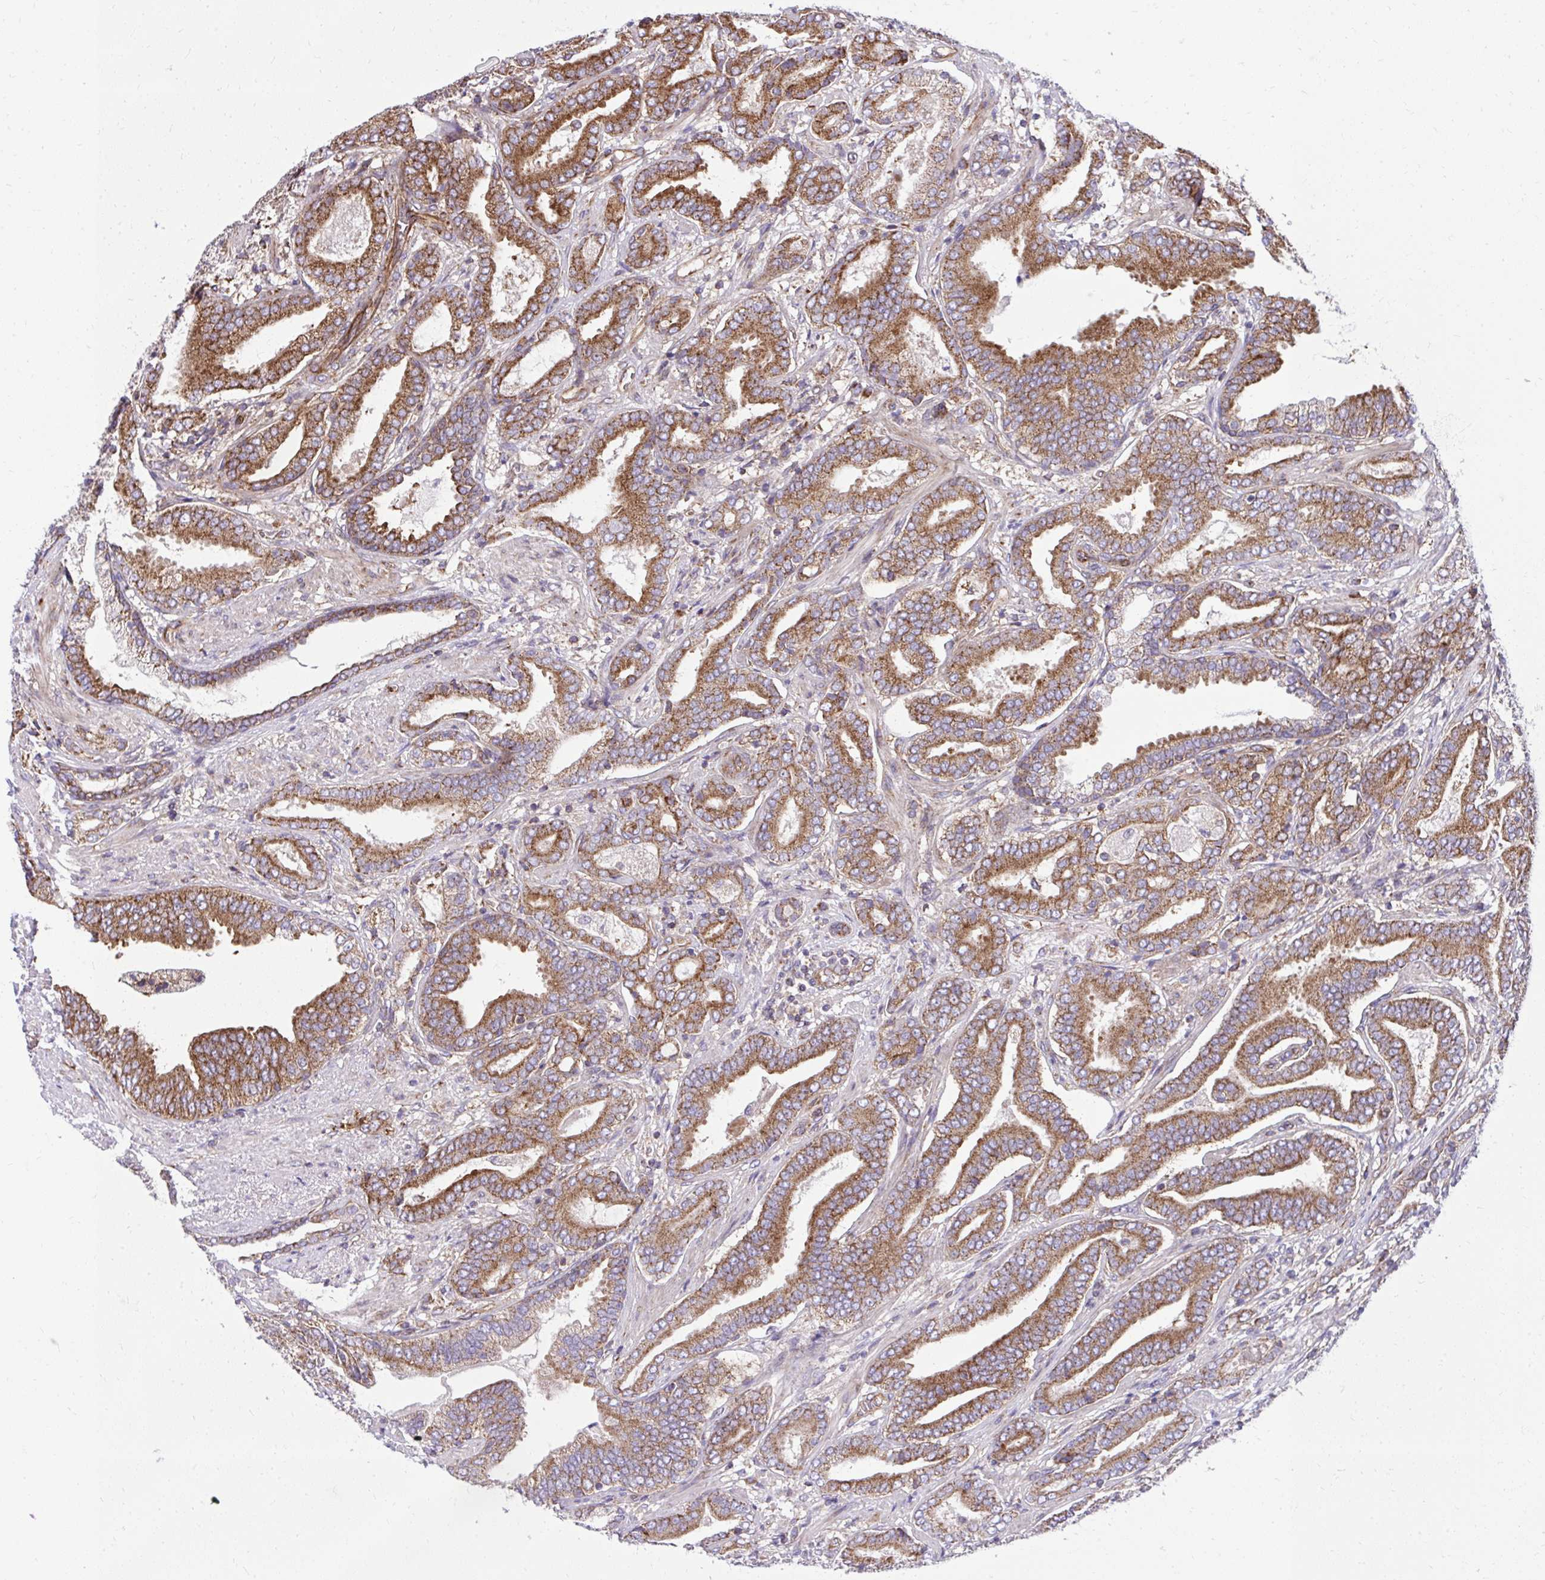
{"staining": {"intensity": "strong", "quantity": ">75%", "location": "cytoplasmic/membranous"}, "tissue": "prostate cancer", "cell_type": "Tumor cells", "image_type": "cancer", "snomed": [{"axis": "morphology", "description": "Adenocarcinoma, High grade"}, {"axis": "topography", "description": "Prostate"}], "caption": "Prostate cancer stained with a brown dye shows strong cytoplasmic/membranous positive expression in about >75% of tumor cells.", "gene": "NMNAT3", "patient": {"sex": "male", "age": 62}}